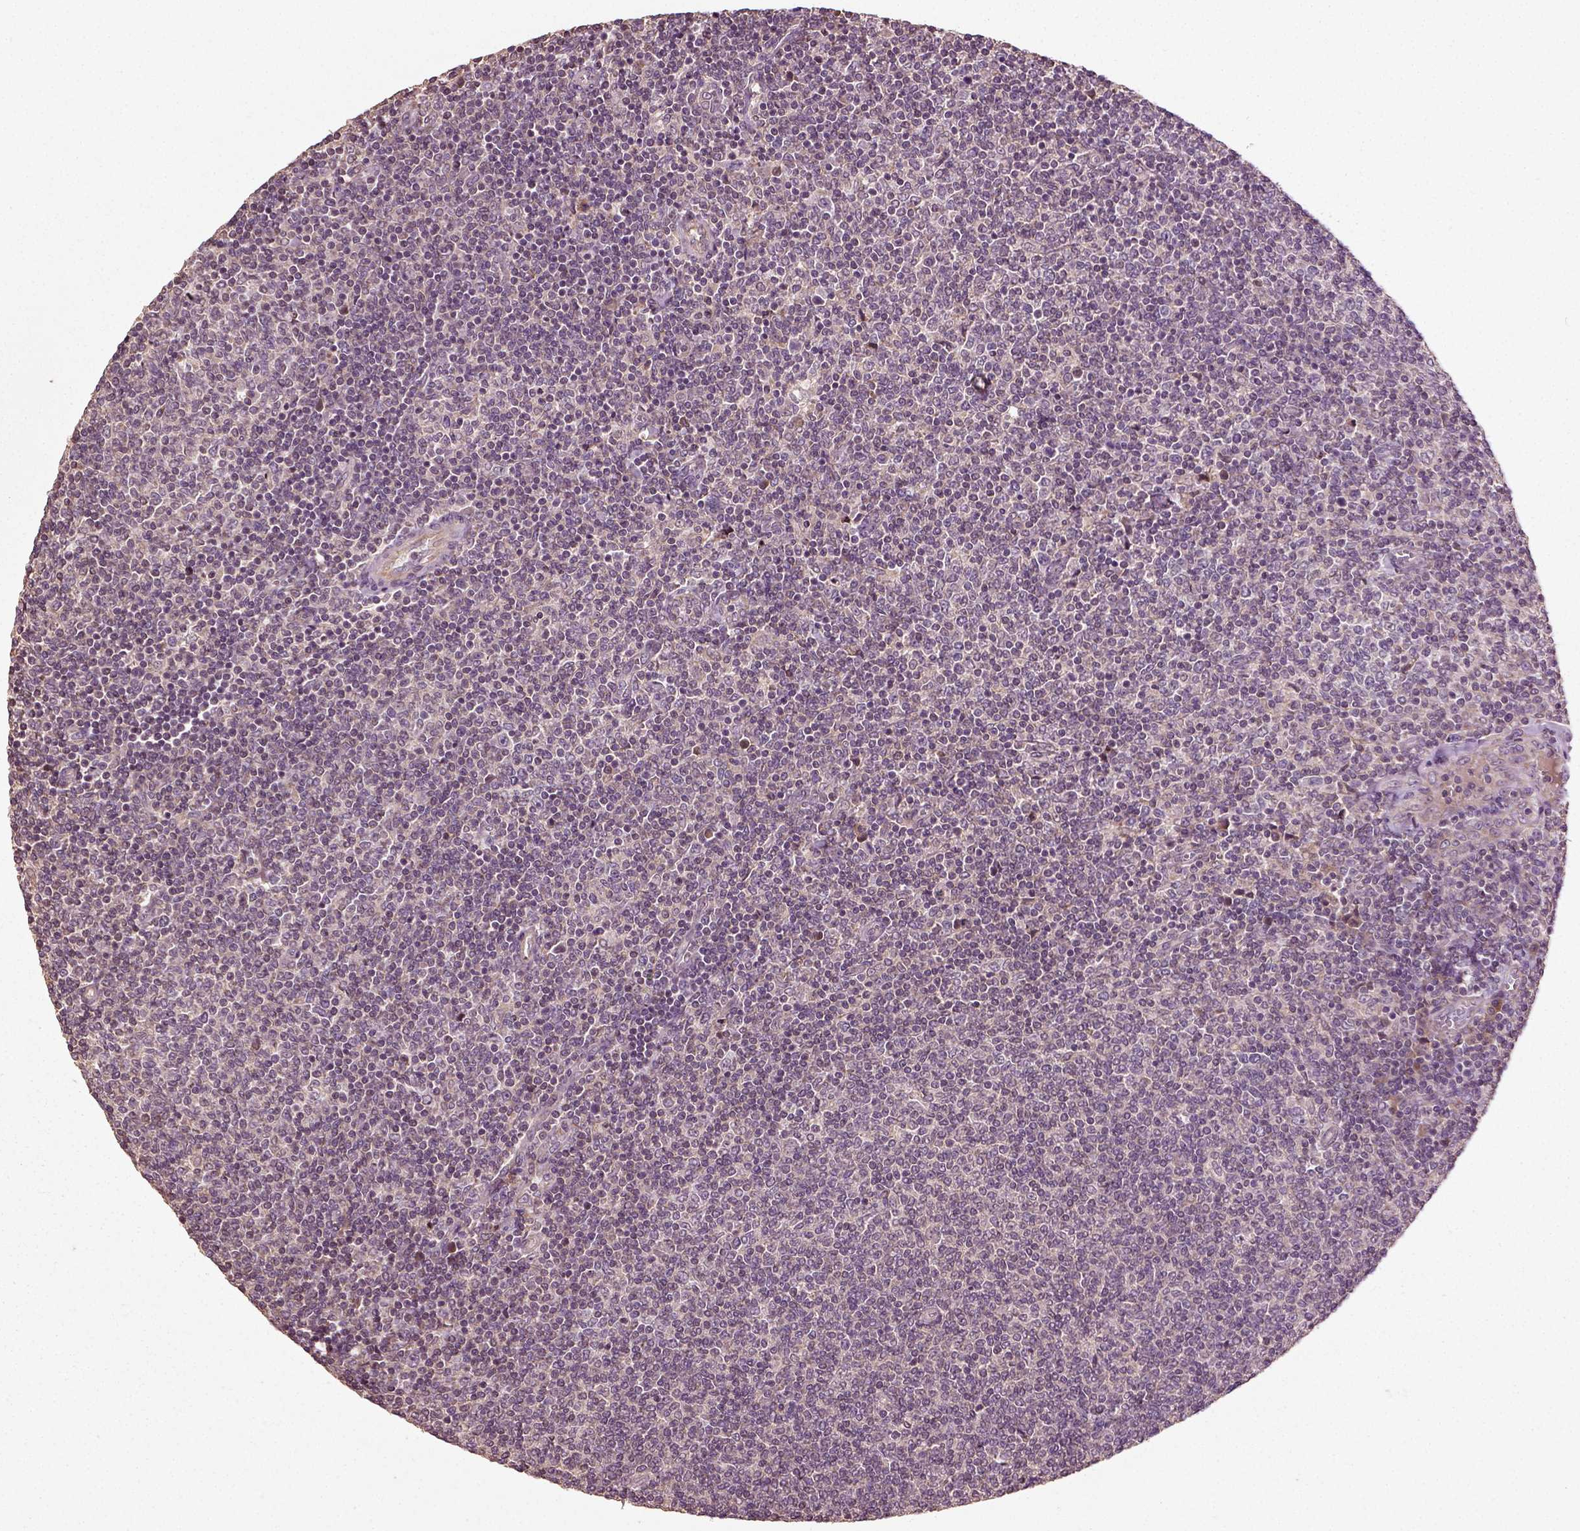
{"staining": {"intensity": "negative", "quantity": "none", "location": "none"}, "tissue": "lymphoma", "cell_type": "Tumor cells", "image_type": "cancer", "snomed": [{"axis": "morphology", "description": "Malignant lymphoma, non-Hodgkin's type, Low grade"}, {"axis": "topography", "description": "Lymph node"}], "caption": "DAB immunohistochemical staining of human malignant lymphoma, non-Hodgkin's type (low-grade) reveals no significant expression in tumor cells.", "gene": "ERV3-1", "patient": {"sex": "male", "age": 52}}